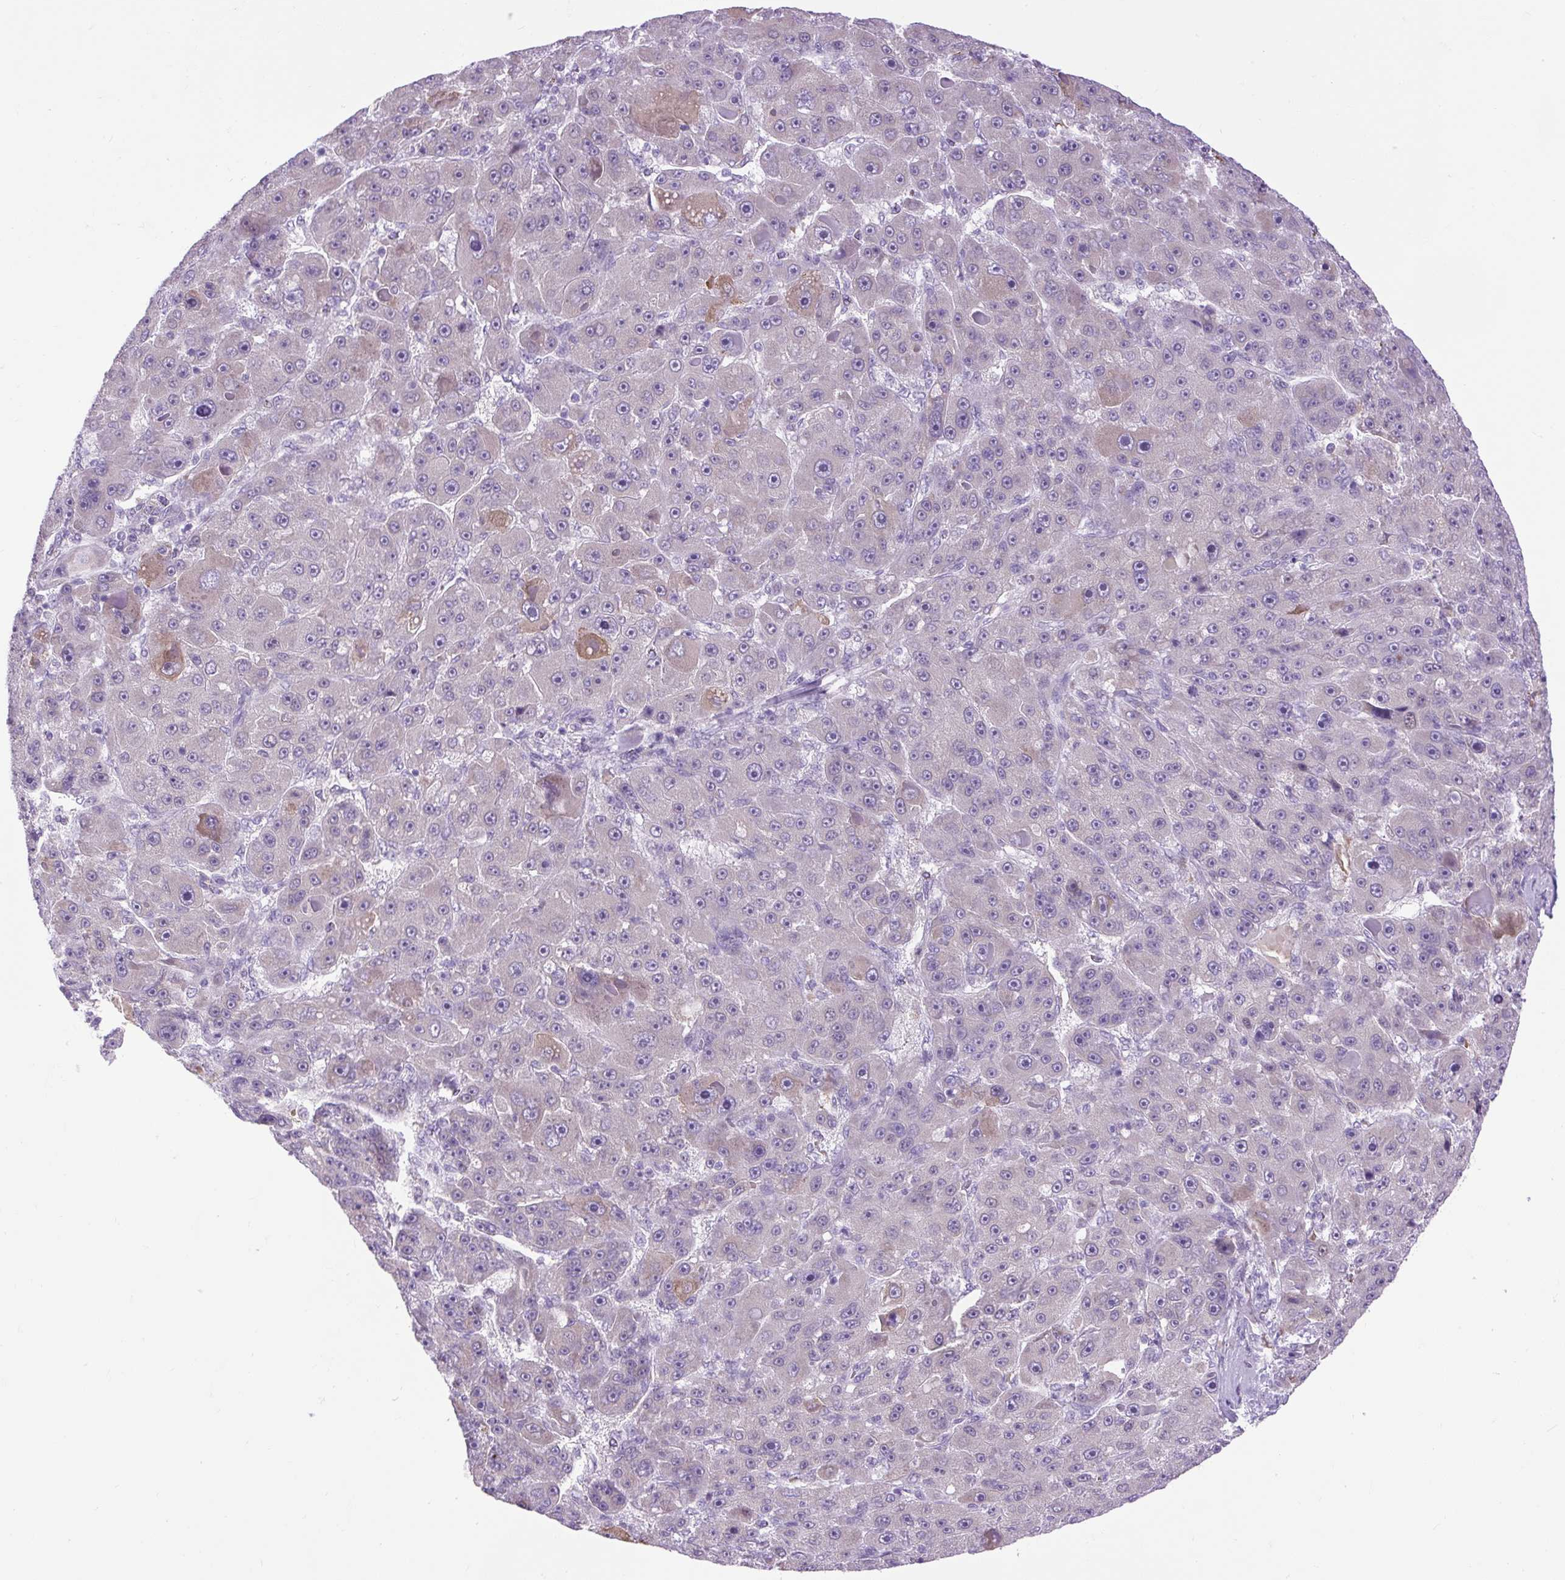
{"staining": {"intensity": "moderate", "quantity": "<25%", "location": "cytoplasmic/membranous"}, "tissue": "liver cancer", "cell_type": "Tumor cells", "image_type": "cancer", "snomed": [{"axis": "morphology", "description": "Carcinoma, Hepatocellular, NOS"}, {"axis": "topography", "description": "Liver"}], "caption": "Human liver cancer (hepatocellular carcinoma) stained for a protein (brown) demonstrates moderate cytoplasmic/membranous positive staining in approximately <25% of tumor cells.", "gene": "SCO2", "patient": {"sex": "male", "age": 76}}